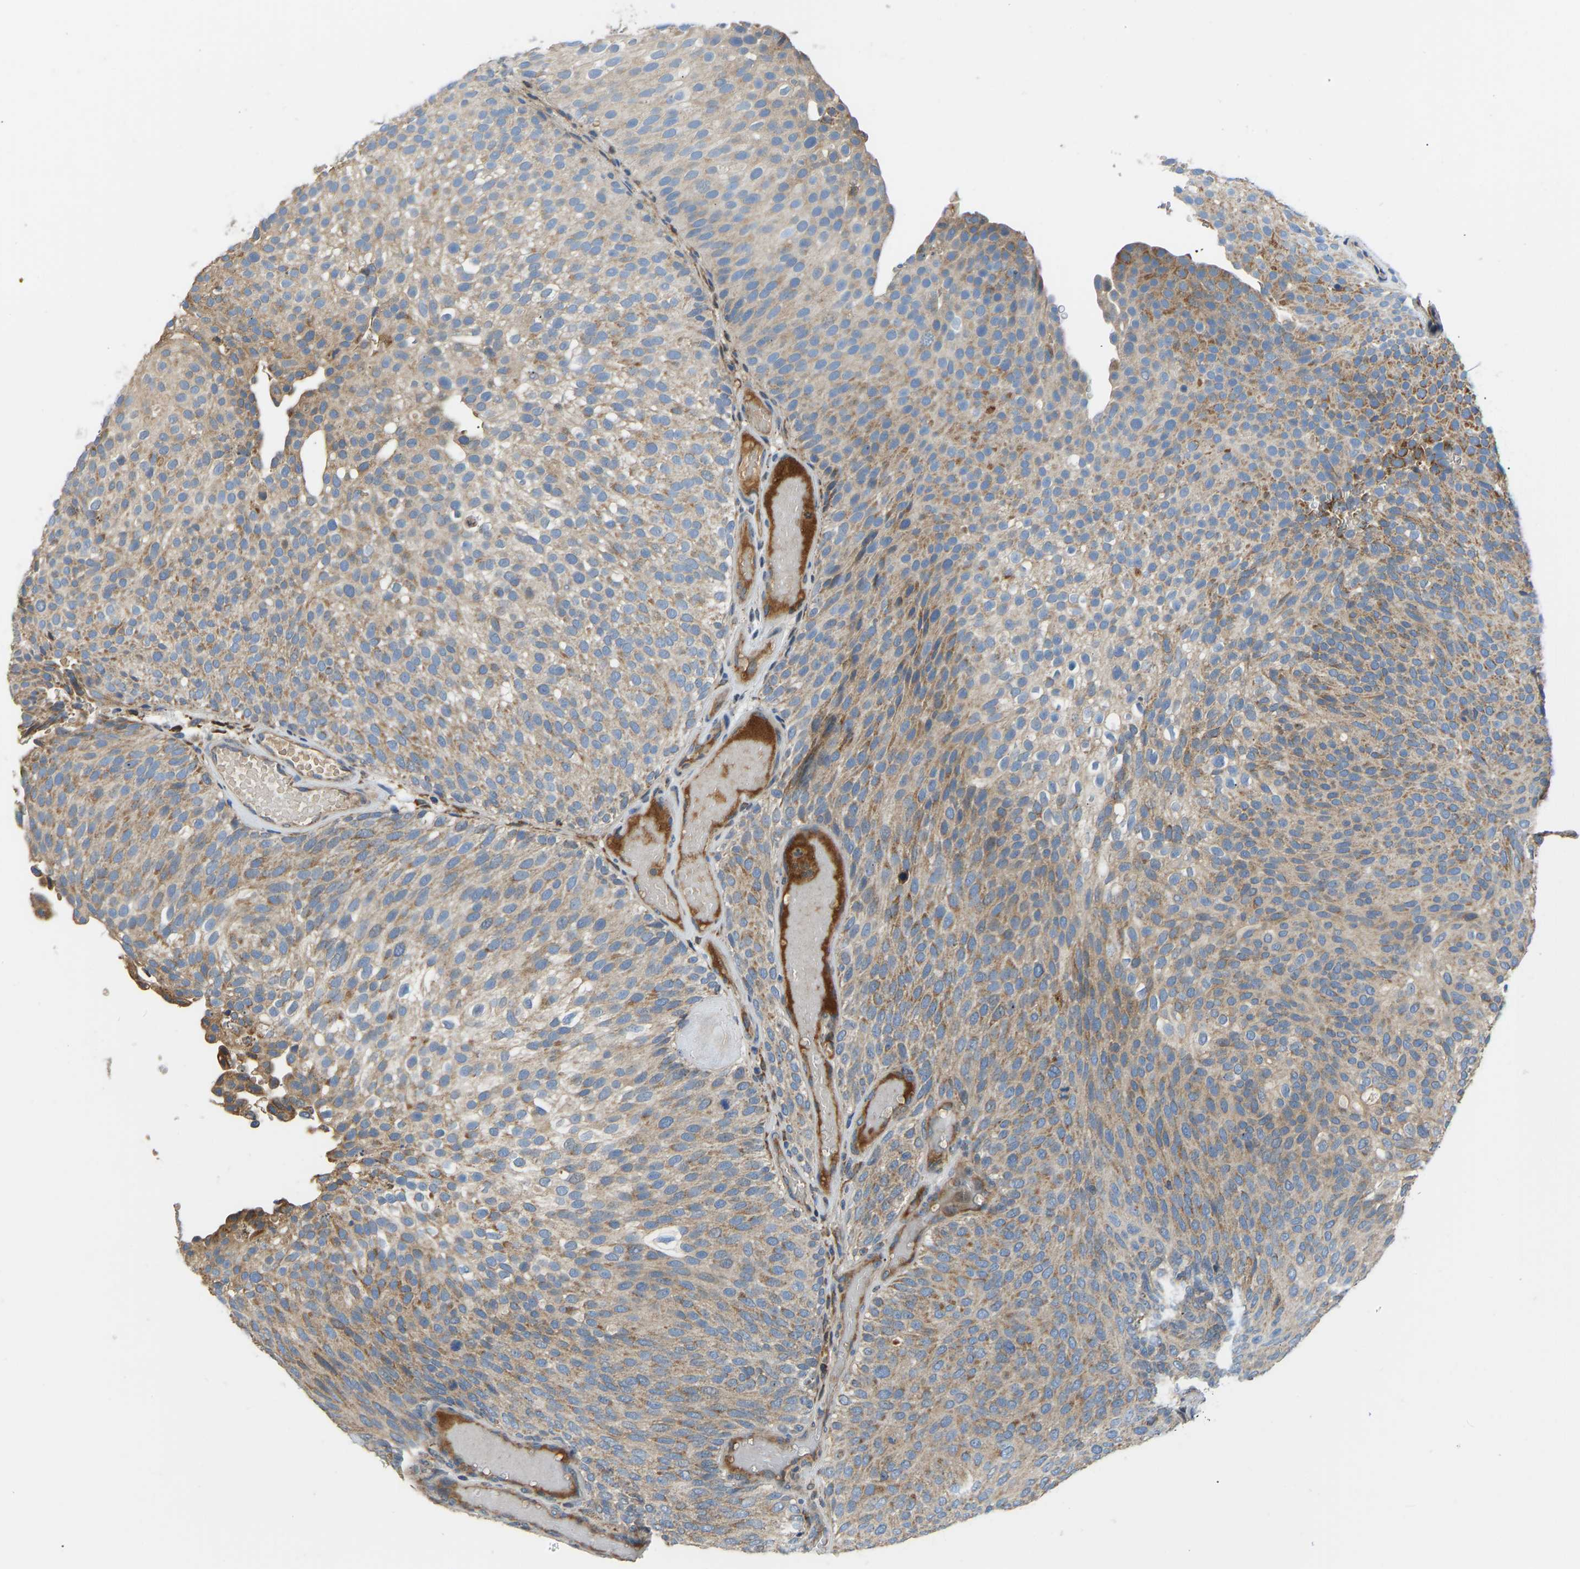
{"staining": {"intensity": "moderate", "quantity": ">75%", "location": "cytoplasmic/membranous"}, "tissue": "urothelial cancer", "cell_type": "Tumor cells", "image_type": "cancer", "snomed": [{"axis": "morphology", "description": "Urothelial carcinoma, Low grade"}, {"axis": "topography", "description": "Urinary bladder"}], "caption": "Protein staining displays moderate cytoplasmic/membranous staining in about >75% of tumor cells in low-grade urothelial carcinoma.", "gene": "RBP1", "patient": {"sex": "male", "age": 78}}